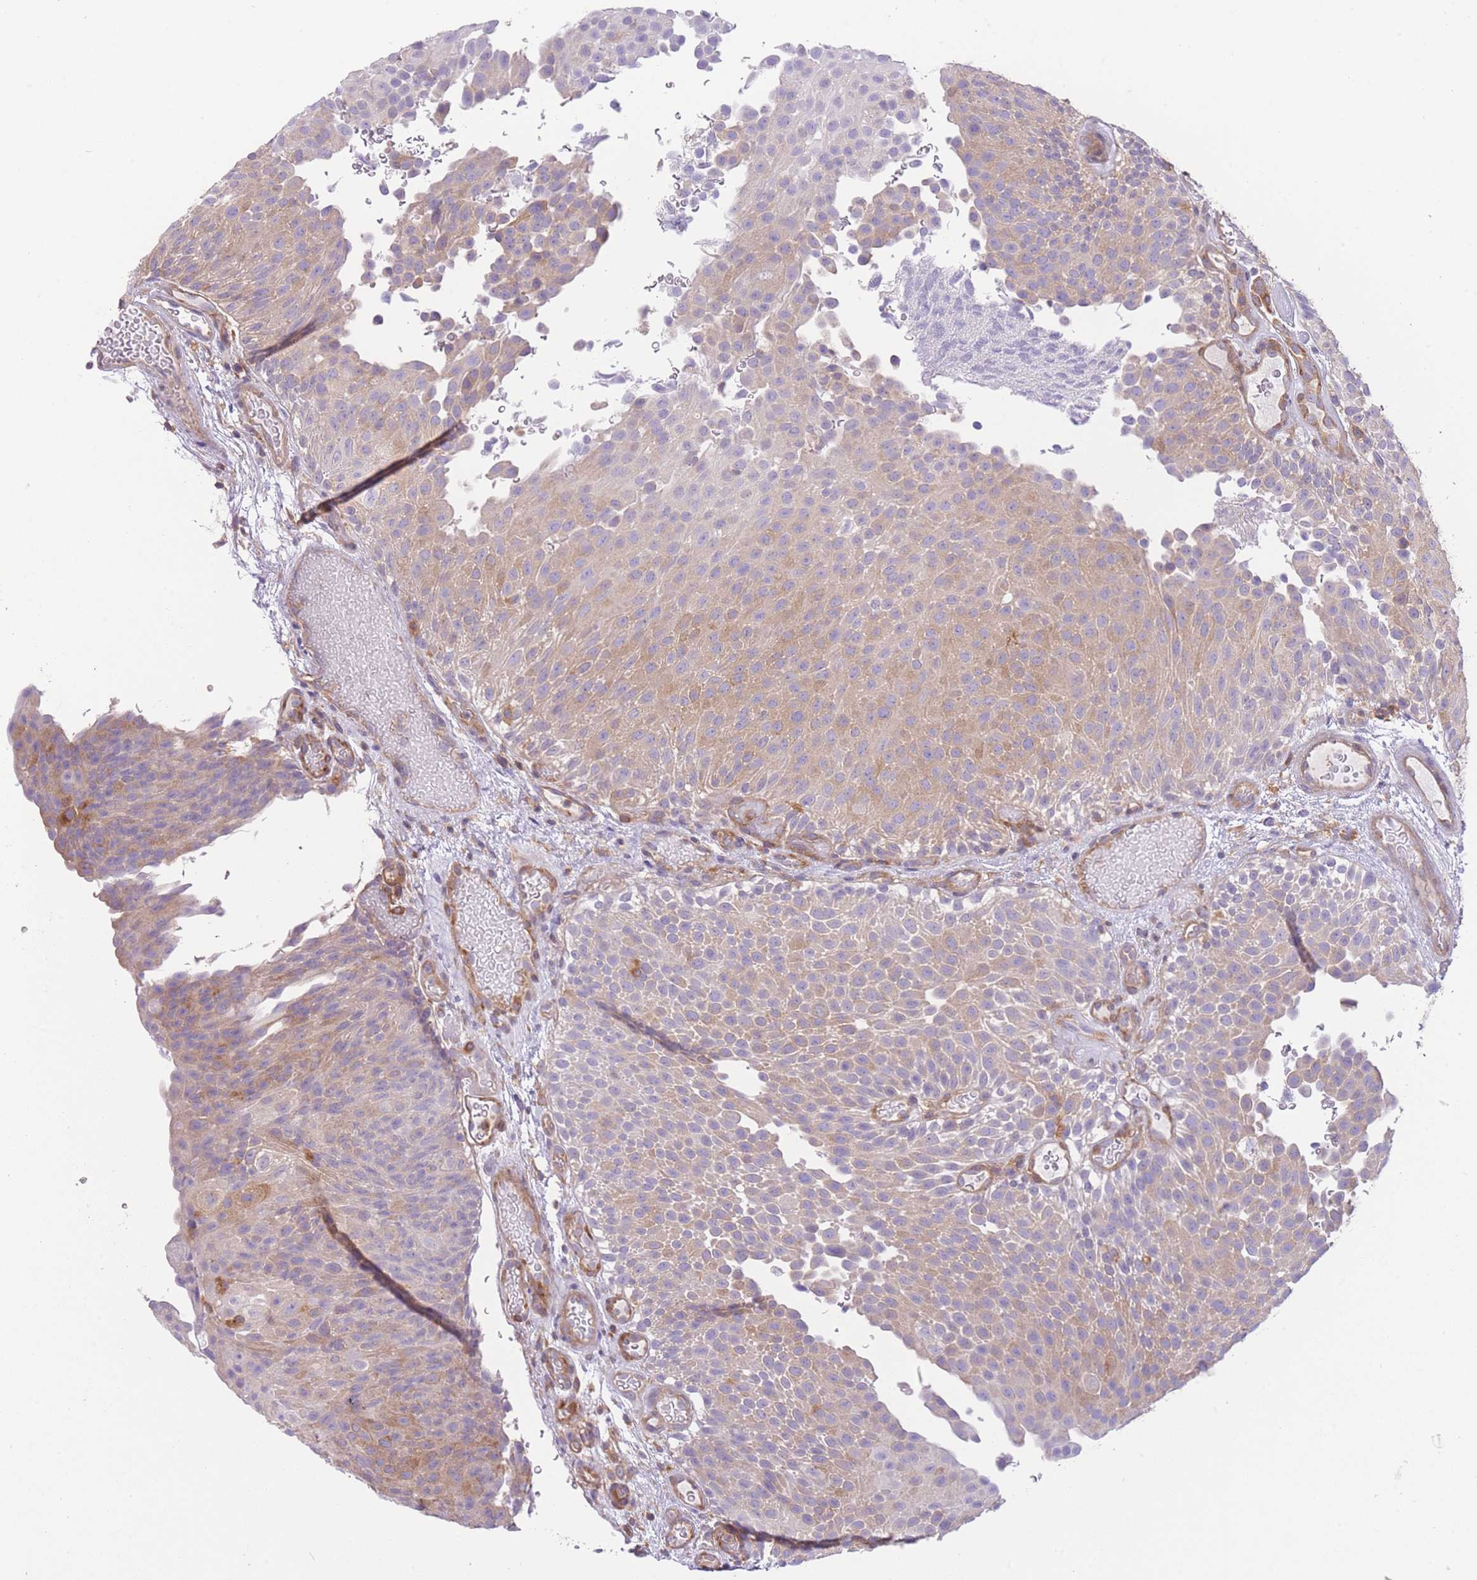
{"staining": {"intensity": "weak", "quantity": ">75%", "location": "cytoplasmic/membranous"}, "tissue": "urothelial cancer", "cell_type": "Tumor cells", "image_type": "cancer", "snomed": [{"axis": "morphology", "description": "Urothelial carcinoma, Low grade"}, {"axis": "topography", "description": "Urinary bladder"}], "caption": "Urothelial cancer stained with DAB (3,3'-diaminobenzidine) IHC demonstrates low levels of weak cytoplasmic/membranous expression in approximately >75% of tumor cells.", "gene": "PRKAR1A", "patient": {"sex": "male", "age": 78}}